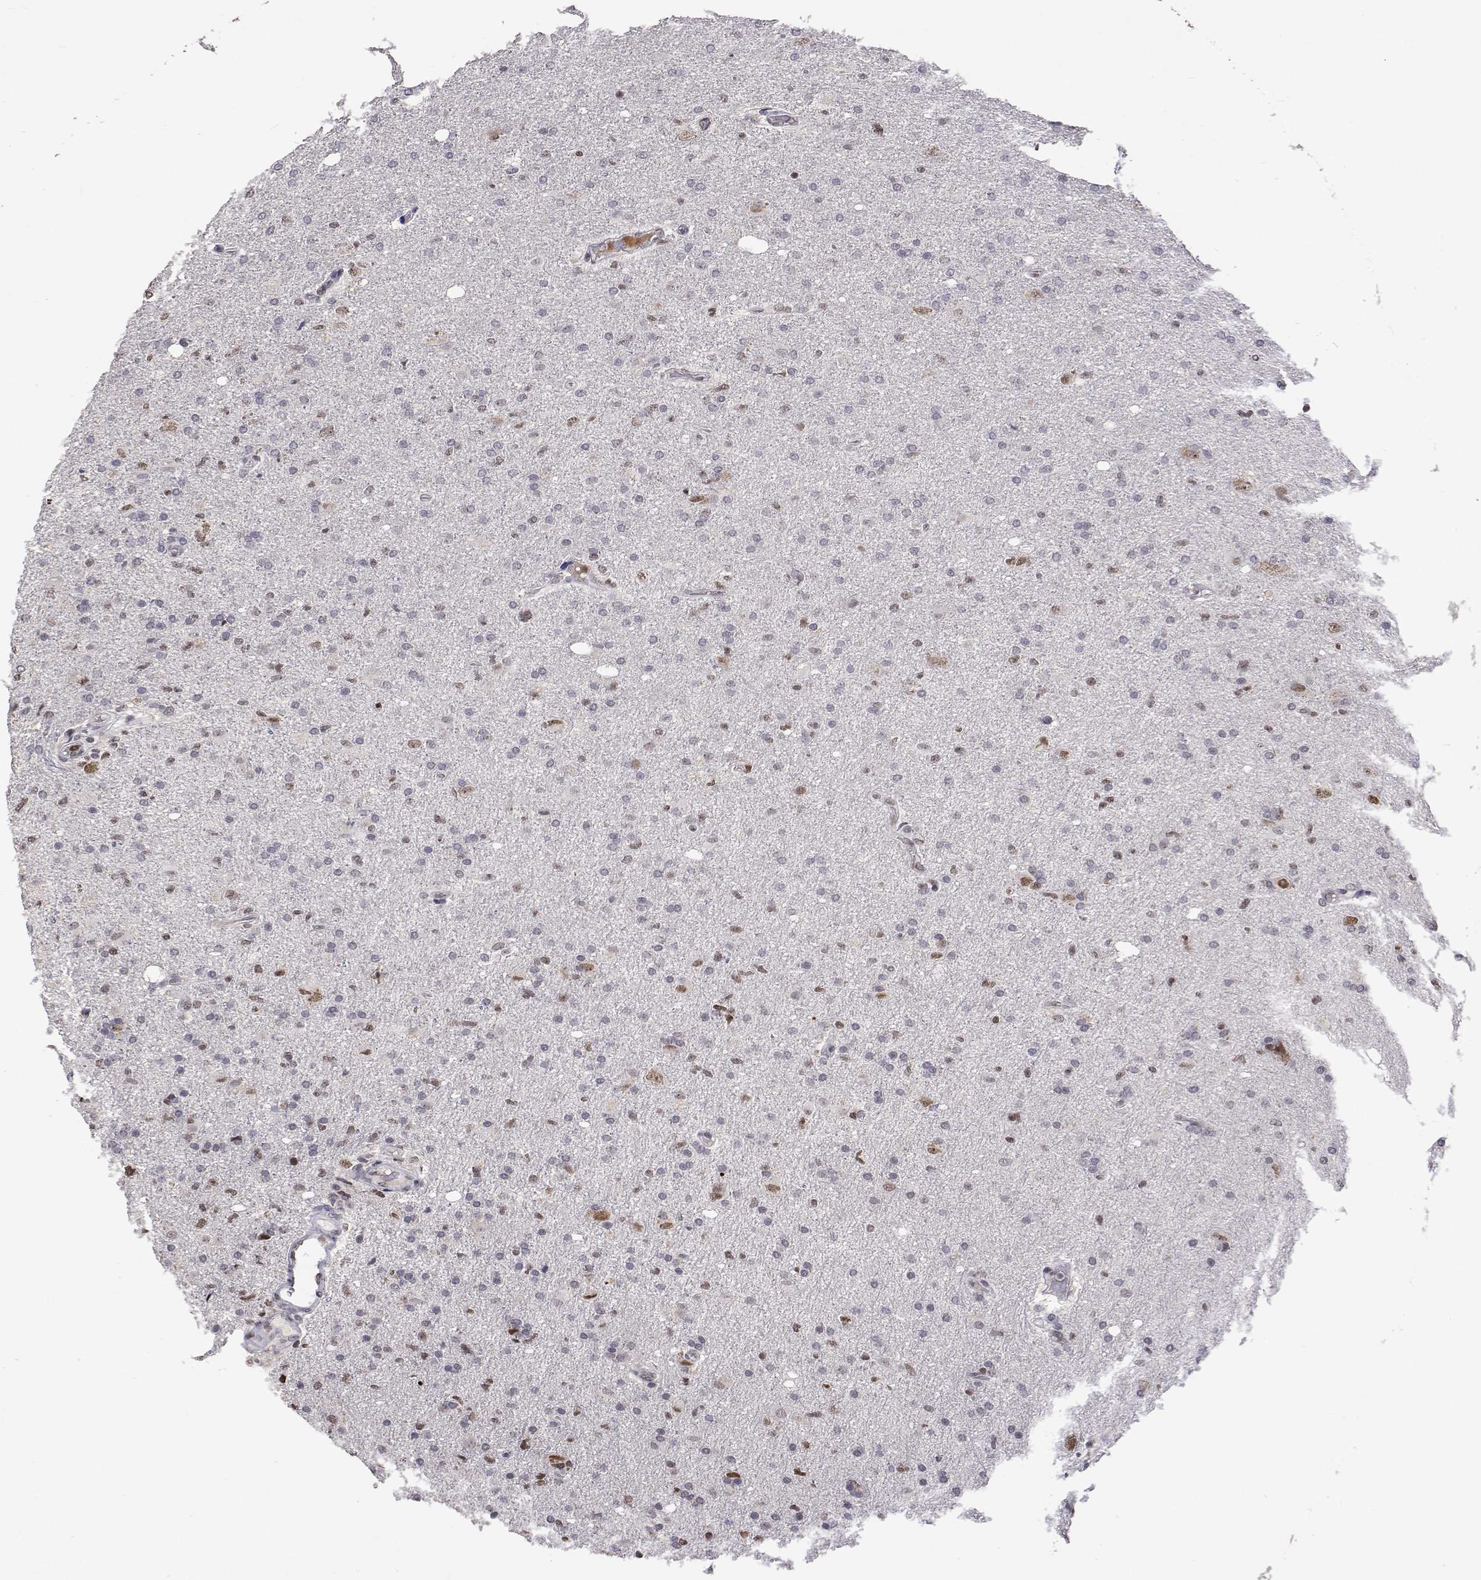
{"staining": {"intensity": "negative", "quantity": "none", "location": "none"}, "tissue": "glioma", "cell_type": "Tumor cells", "image_type": "cancer", "snomed": [{"axis": "morphology", "description": "Glioma, malignant, High grade"}, {"axis": "topography", "description": "Cerebral cortex"}], "caption": "Human glioma stained for a protein using immunohistochemistry (IHC) shows no staining in tumor cells.", "gene": "HNRNPA0", "patient": {"sex": "male", "age": 70}}